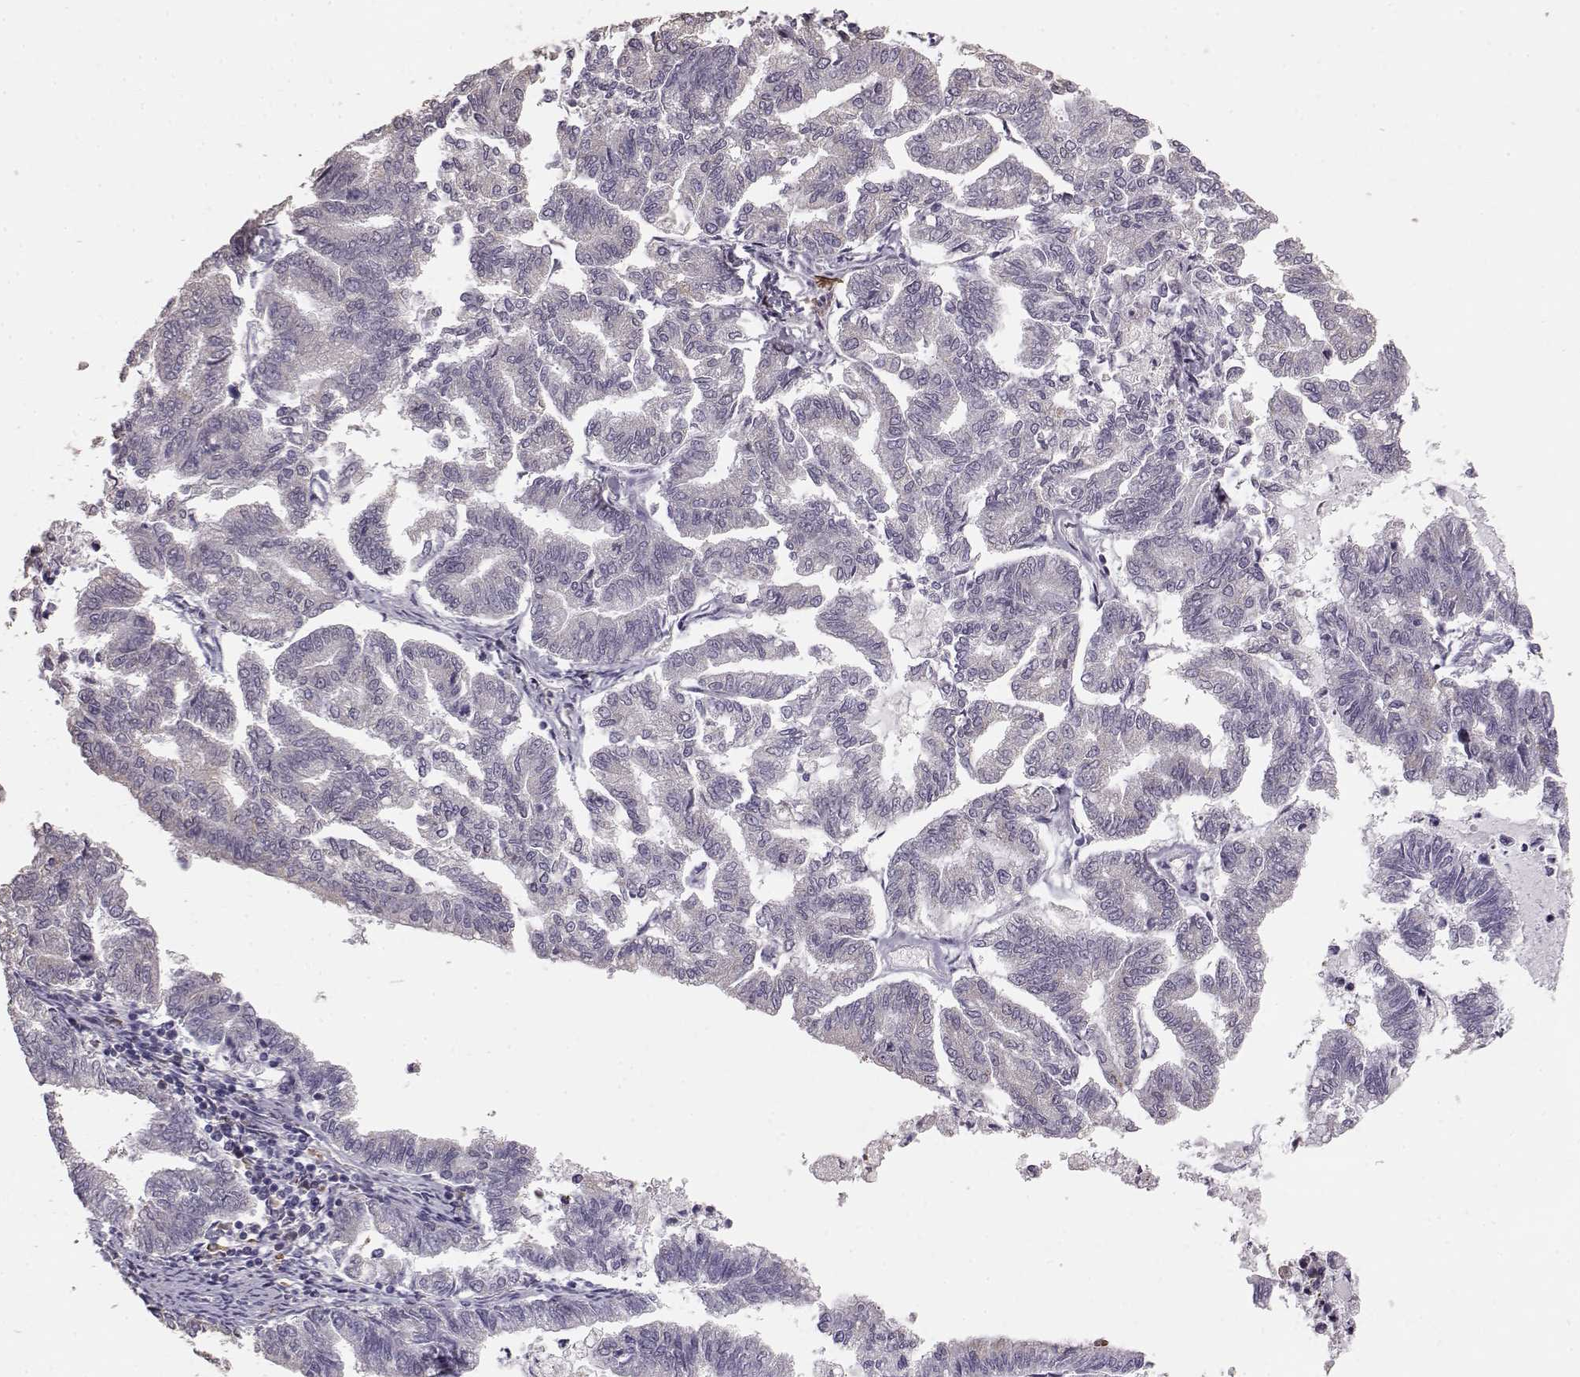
{"staining": {"intensity": "negative", "quantity": "none", "location": "none"}, "tissue": "endometrial cancer", "cell_type": "Tumor cells", "image_type": "cancer", "snomed": [{"axis": "morphology", "description": "Adenocarcinoma, NOS"}, {"axis": "topography", "description": "Endometrium"}], "caption": "Immunohistochemical staining of endometrial adenocarcinoma reveals no significant positivity in tumor cells. The staining is performed using DAB (3,3'-diaminobenzidine) brown chromogen with nuclei counter-stained in using hematoxylin.", "gene": "GABRG3", "patient": {"sex": "female", "age": 79}}